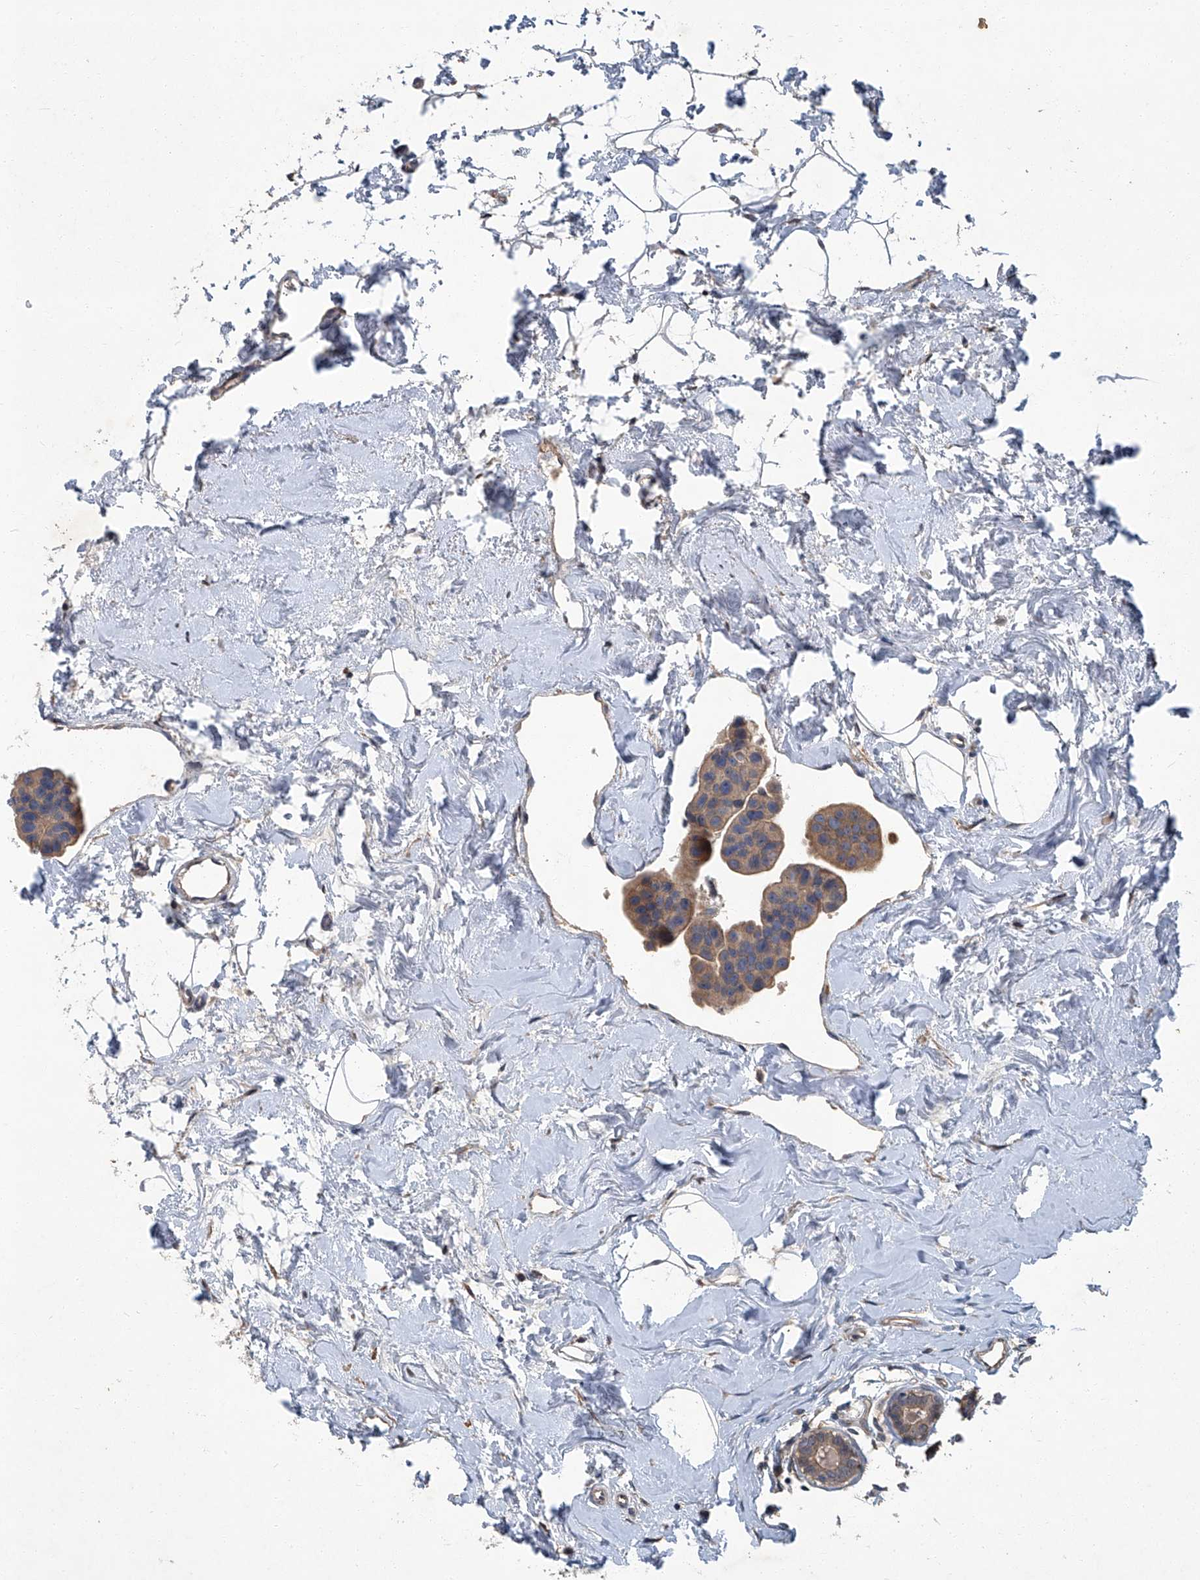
{"staining": {"intensity": "moderate", "quantity": ">75%", "location": "cytoplasmic/membranous"}, "tissue": "breast cancer", "cell_type": "Tumor cells", "image_type": "cancer", "snomed": [{"axis": "morphology", "description": "Normal tissue, NOS"}, {"axis": "morphology", "description": "Duct carcinoma"}, {"axis": "topography", "description": "Breast"}], "caption": "The histopathology image displays a brown stain indicating the presence of a protein in the cytoplasmic/membranous of tumor cells in infiltrating ductal carcinoma (breast).", "gene": "ANKRD34A", "patient": {"sex": "female", "age": 39}}